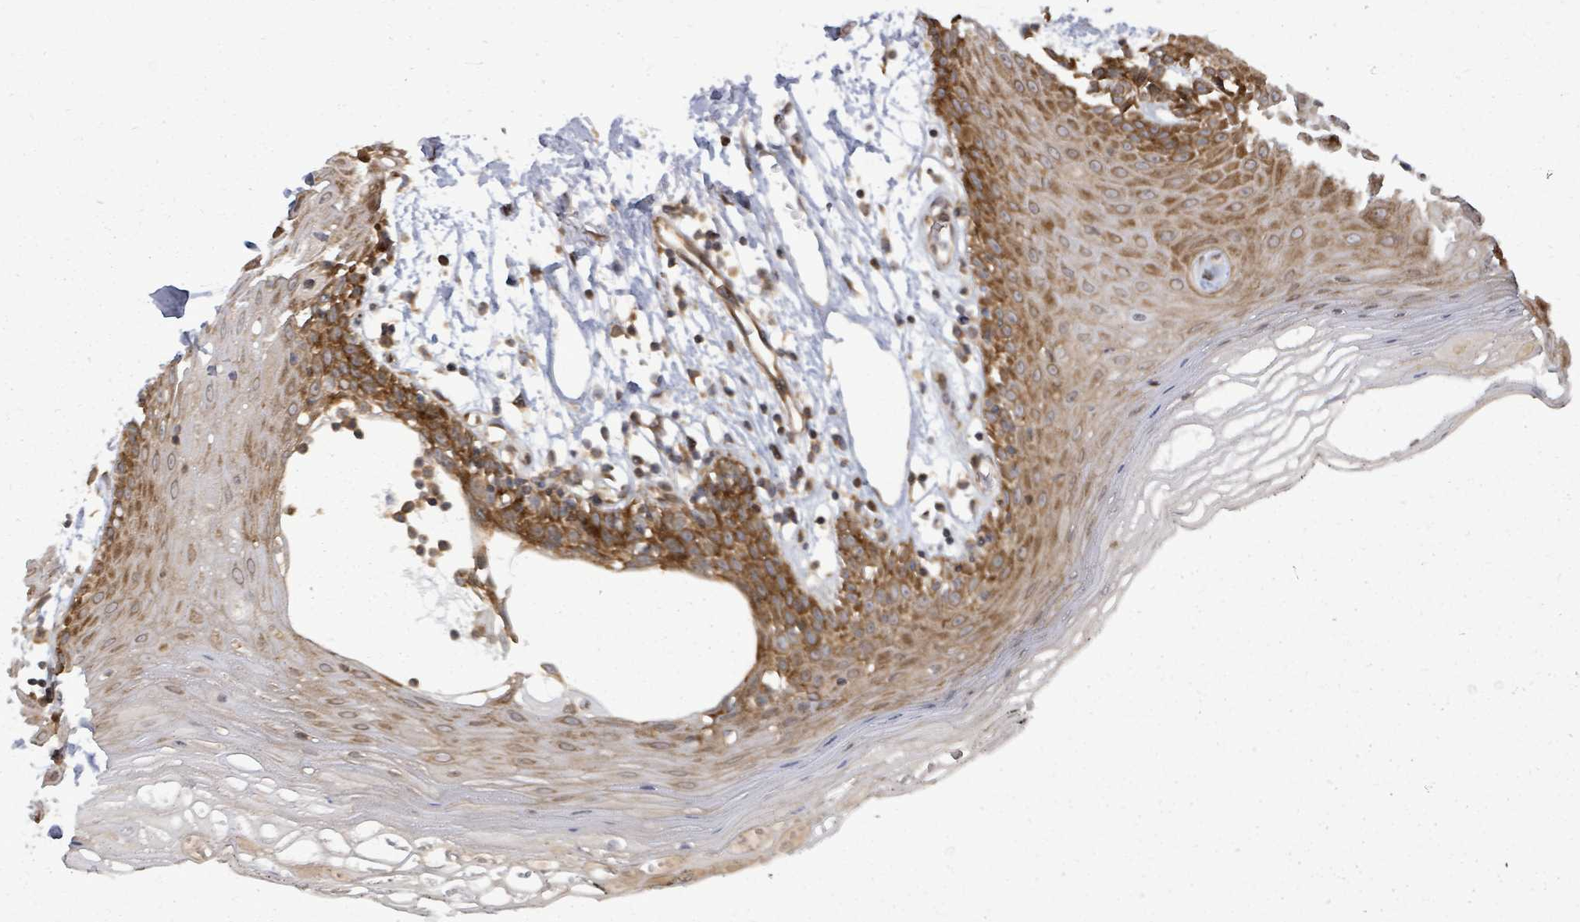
{"staining": {"intensity": "strong", "quantity": ">75%", "location": "cytoplasmic/membranous"}, "tissue": "oral mucosa", "cell_type": "Squamous epithelial cells", "image_type": "normal", "snomed": [{"axis": "morphology", "description": "Normal tissue, NOS"}, {"axis": "topography", "description": "Oral tissue"}, {"axis": "topography", "description": "Tounge, NOS"}], "caption": "A high-resolution image shows IHC staining of unremarkable oral mucosa, which shows strong cytoplasmic/membranous positivity in about >75% of squamous epithelial cells.", "gene": "EIF3CL", "patient": {"sex": "female", "age": 59}}